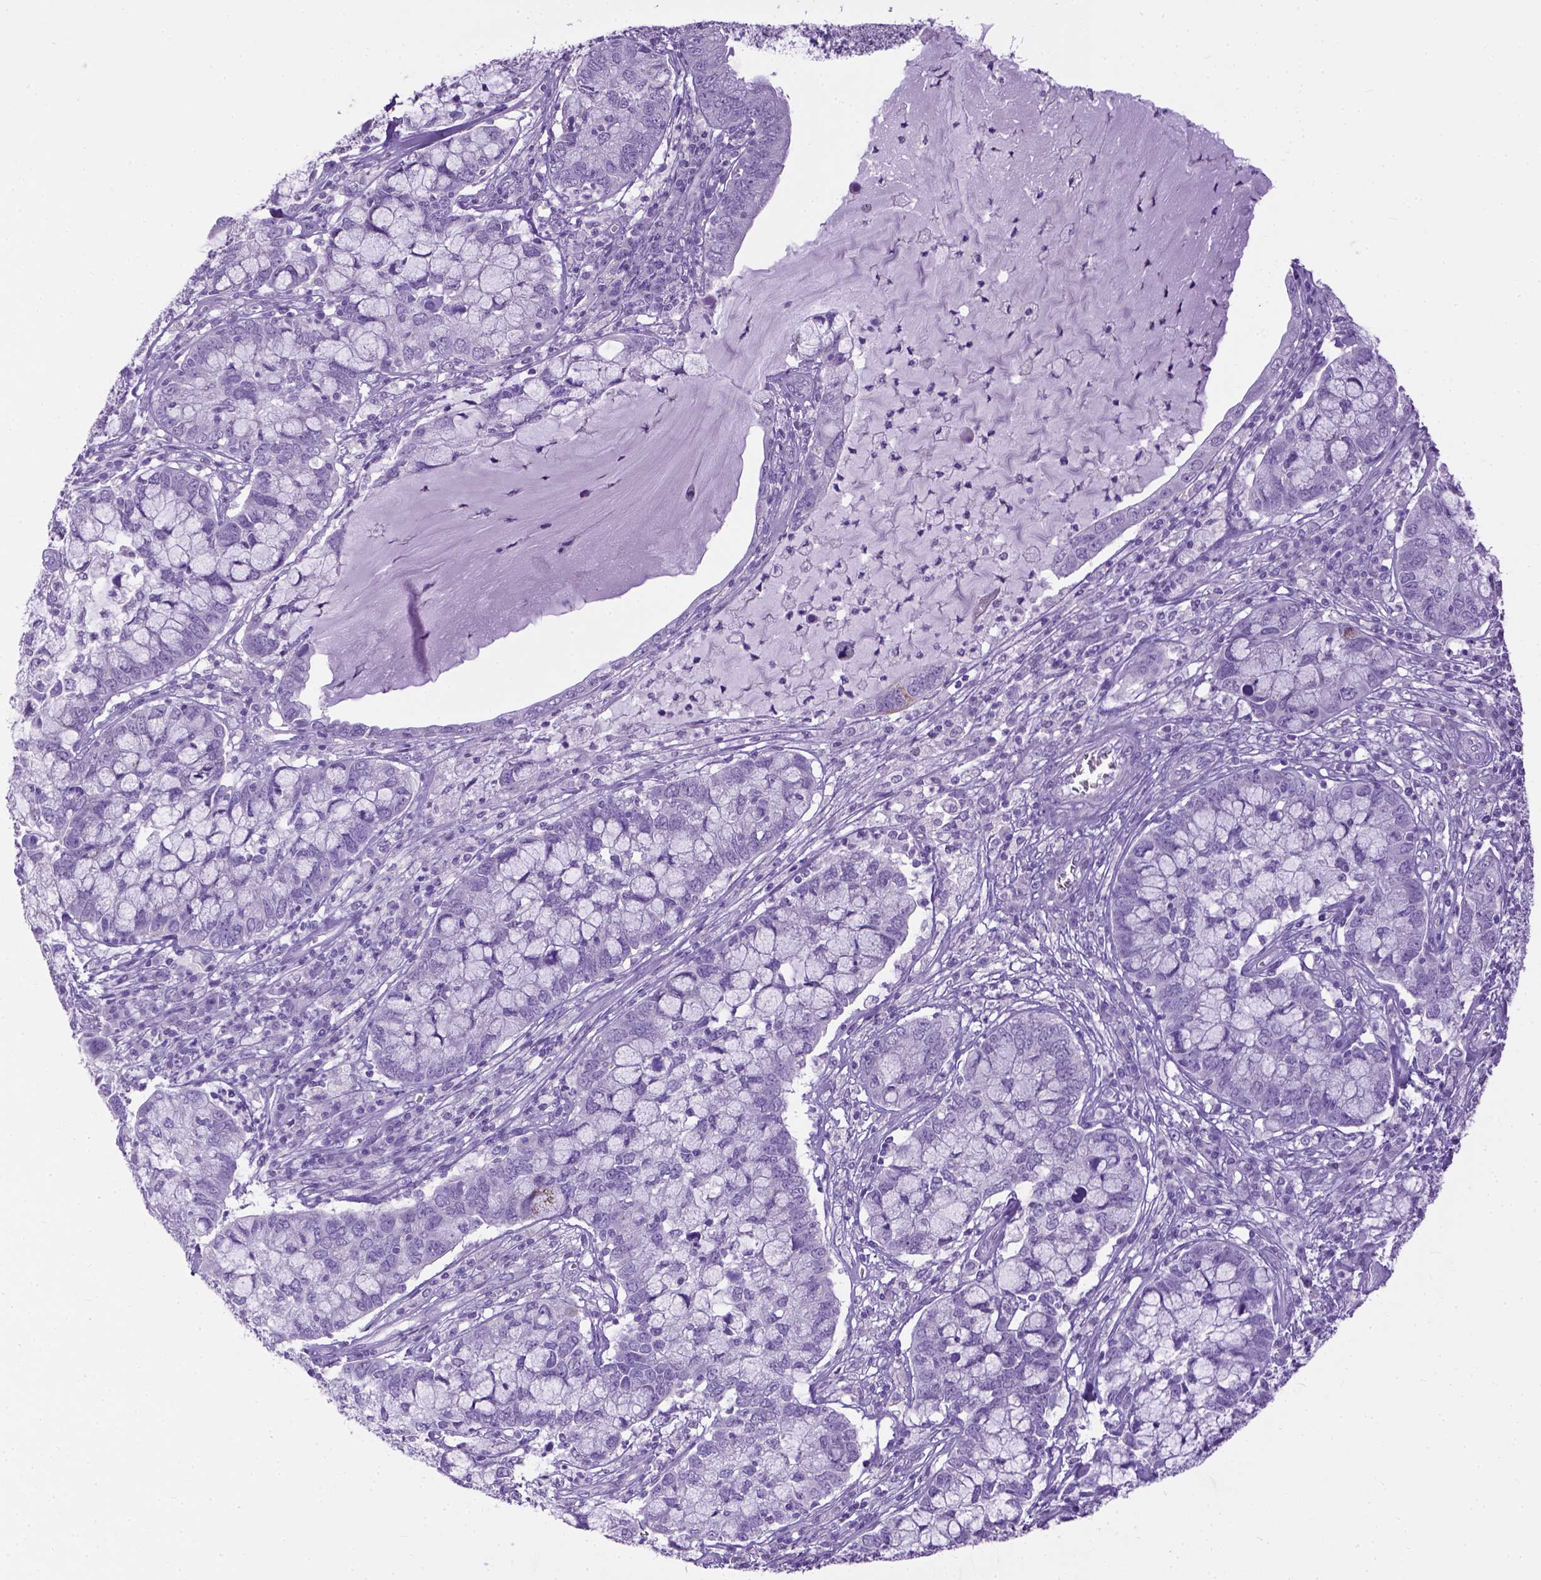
{"staining": {"intensity": "negative", "quantity": "none", "location": "none"}, "tissue": "cervical cancer", "cell_type": "Tumor cells", "image_type": "cancer", "snomed": [{"axis": "morphology", "description": "Adenocarcinoma, NOS"}, {"axis": "topography", "description": "Cervix"}], "caption": "High power microscopy photomicrograph of an immunohistochemistry histopathology image of adenocarcinoma (cervical), revealing no significant expression in tumor cells.", "gene": "CYP24A1", "patient": {"sex": "female", "age": 40}}